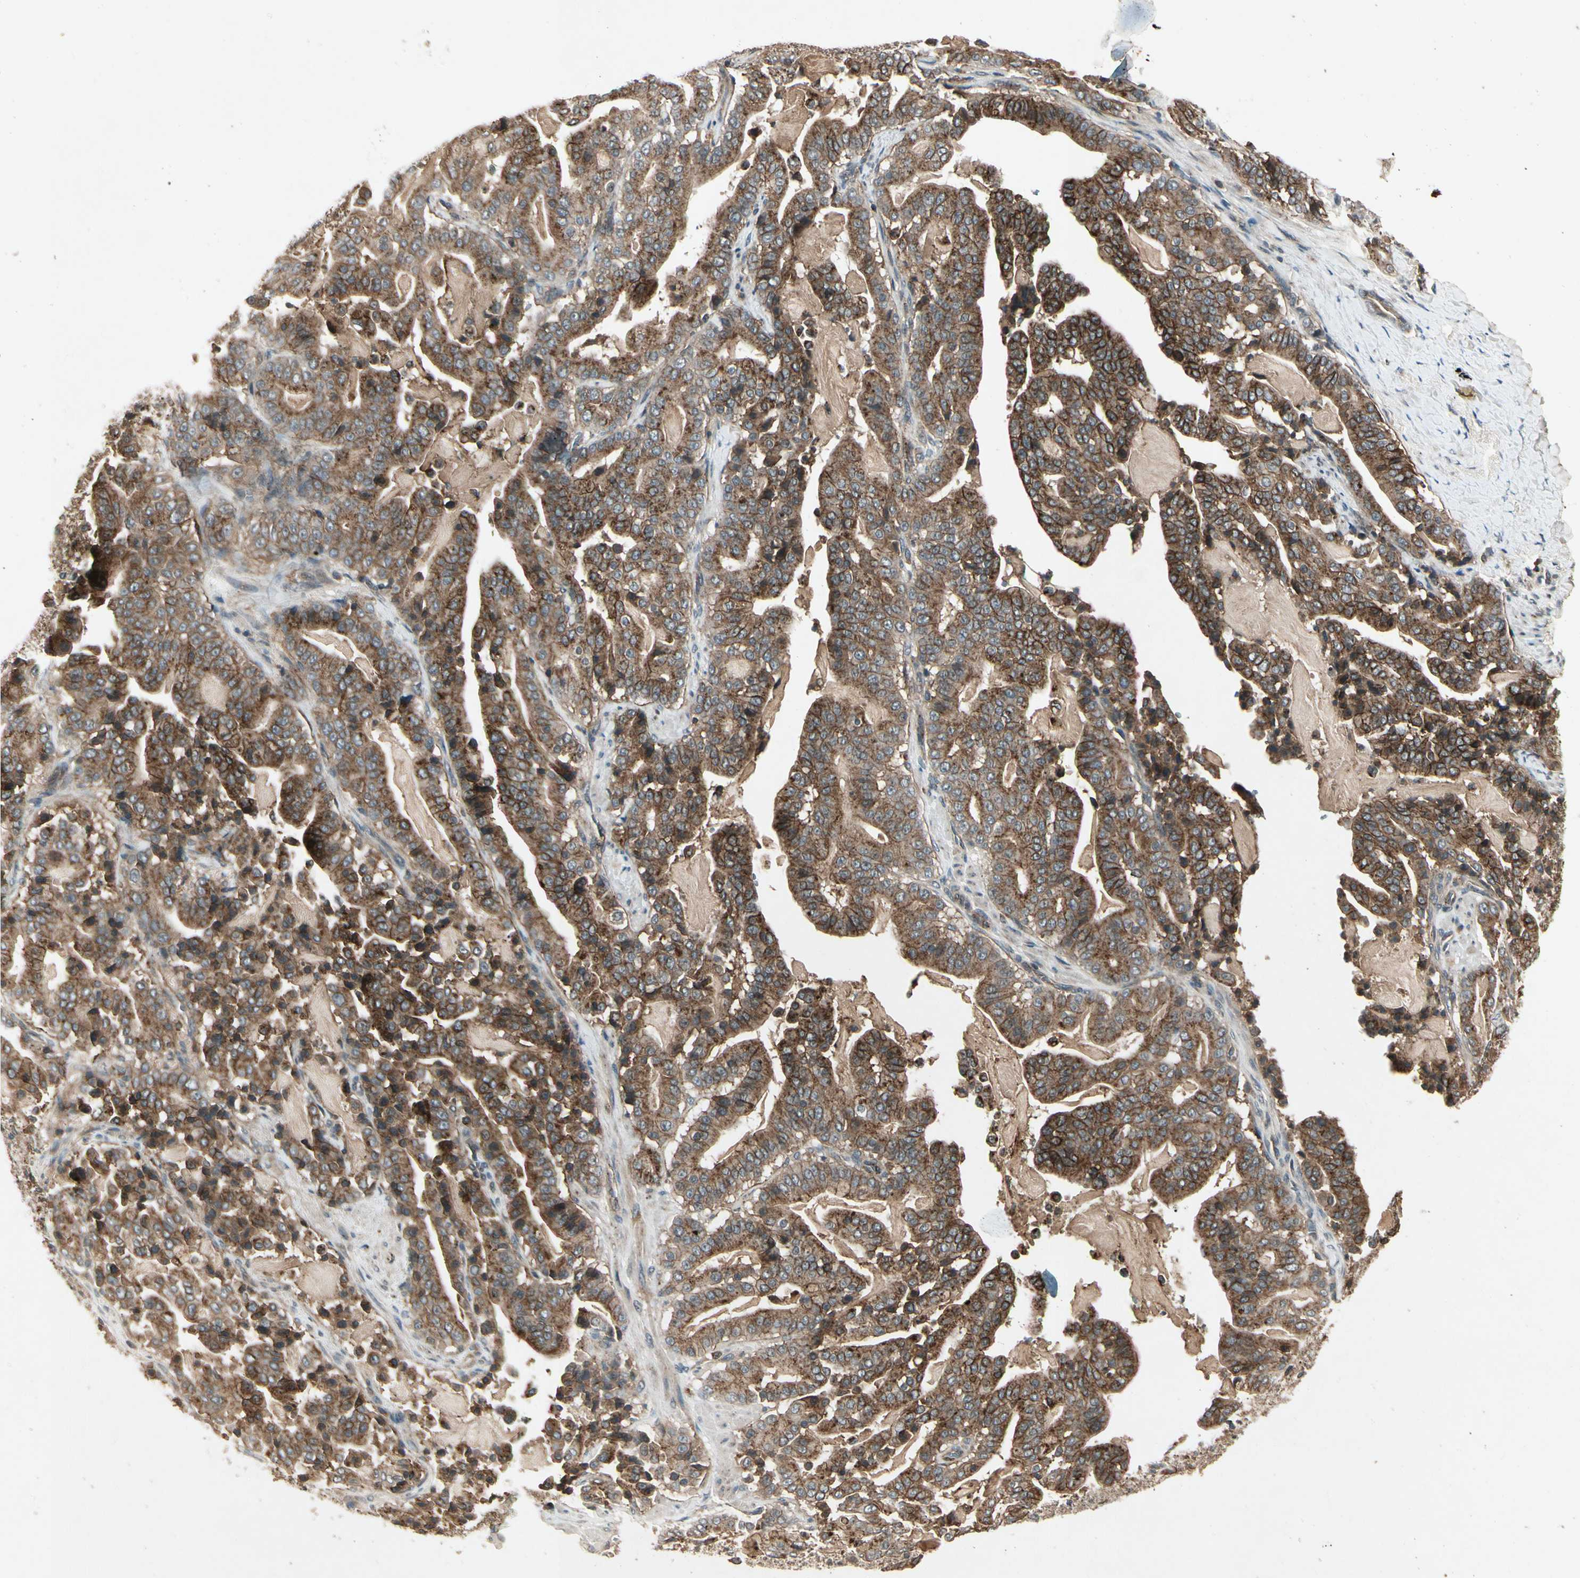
{"staining": {"intensity": "strong", "quantity": ">75%", "location": "cytoplasmic/membranous"}, "tissue": "pancreatic cancer", "cell_type": "Tumor cells", "image_type": "cancer", "snomed": [{"axis": "morphology", "description": "Adenocarcinoma, NOS"}, {"axis": "topography", "description": "Pancreas"}], "caption": "The micrograph exhibits staining of pancreatic cancer, revealing strong cytoplasmic/membranous protein positivity (brown color) within tumor cells.", "gene": "FLOT1", "patient": {"sex": "male", "age": 63}}